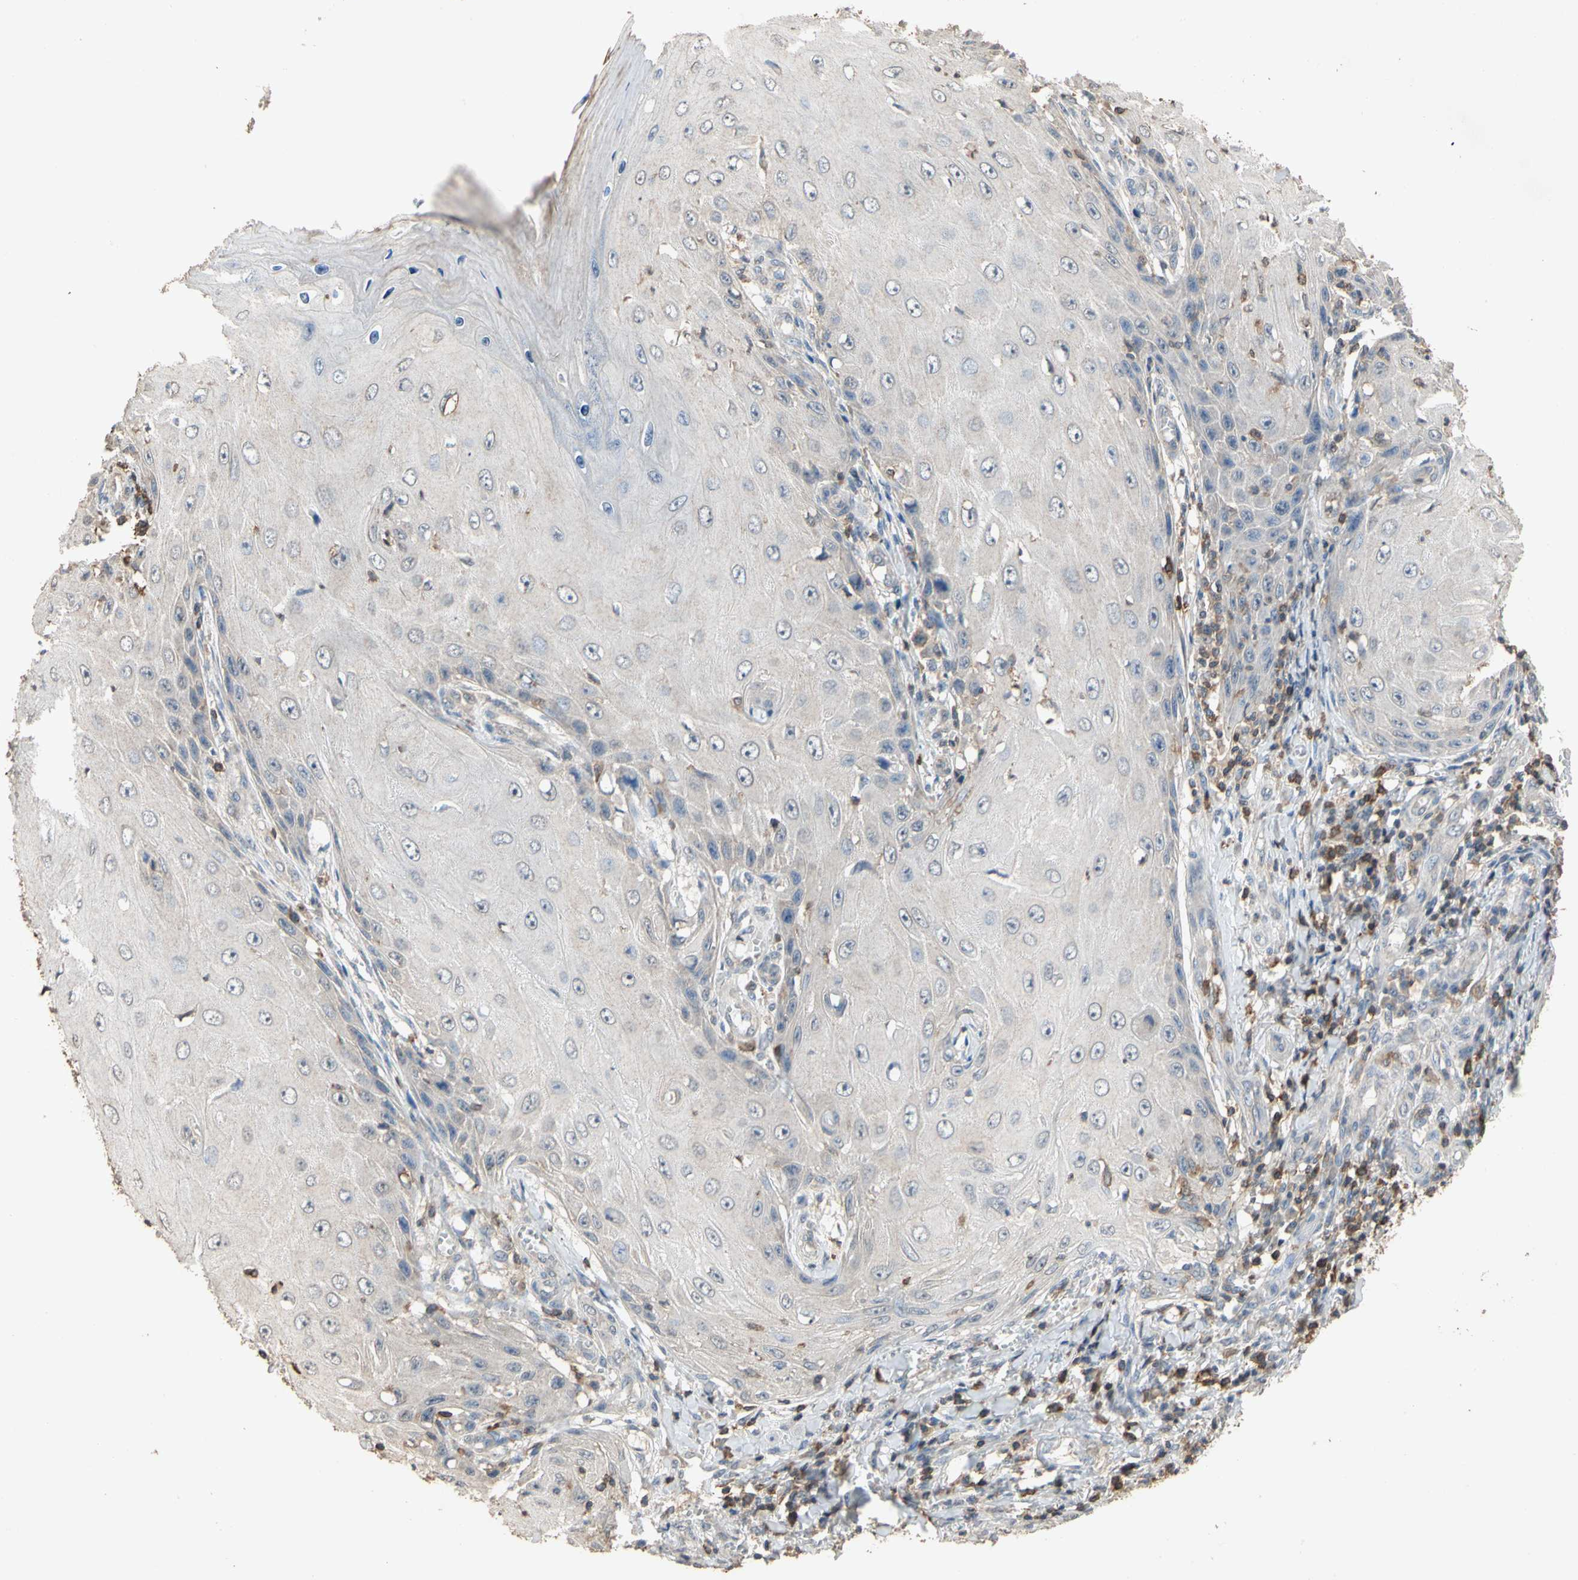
{"staining": {"intensity": "negative", "quantity": "none", "location": "none"}, "tissue": "skin cancer", "cell_type": "Tumor cells", "image_type": "cancer", "snomed": [{"axis": "morphology", "description": "Squamous cell carcinoma, NOS"}, {"axis": "topography", "description": "Skin"}], "caption": "An image of human skin squamous cell carcinoma is negative for staining in tumor cells.", "gene": "MAP3K10", "patient": {"sex": "female", "age": 73}}